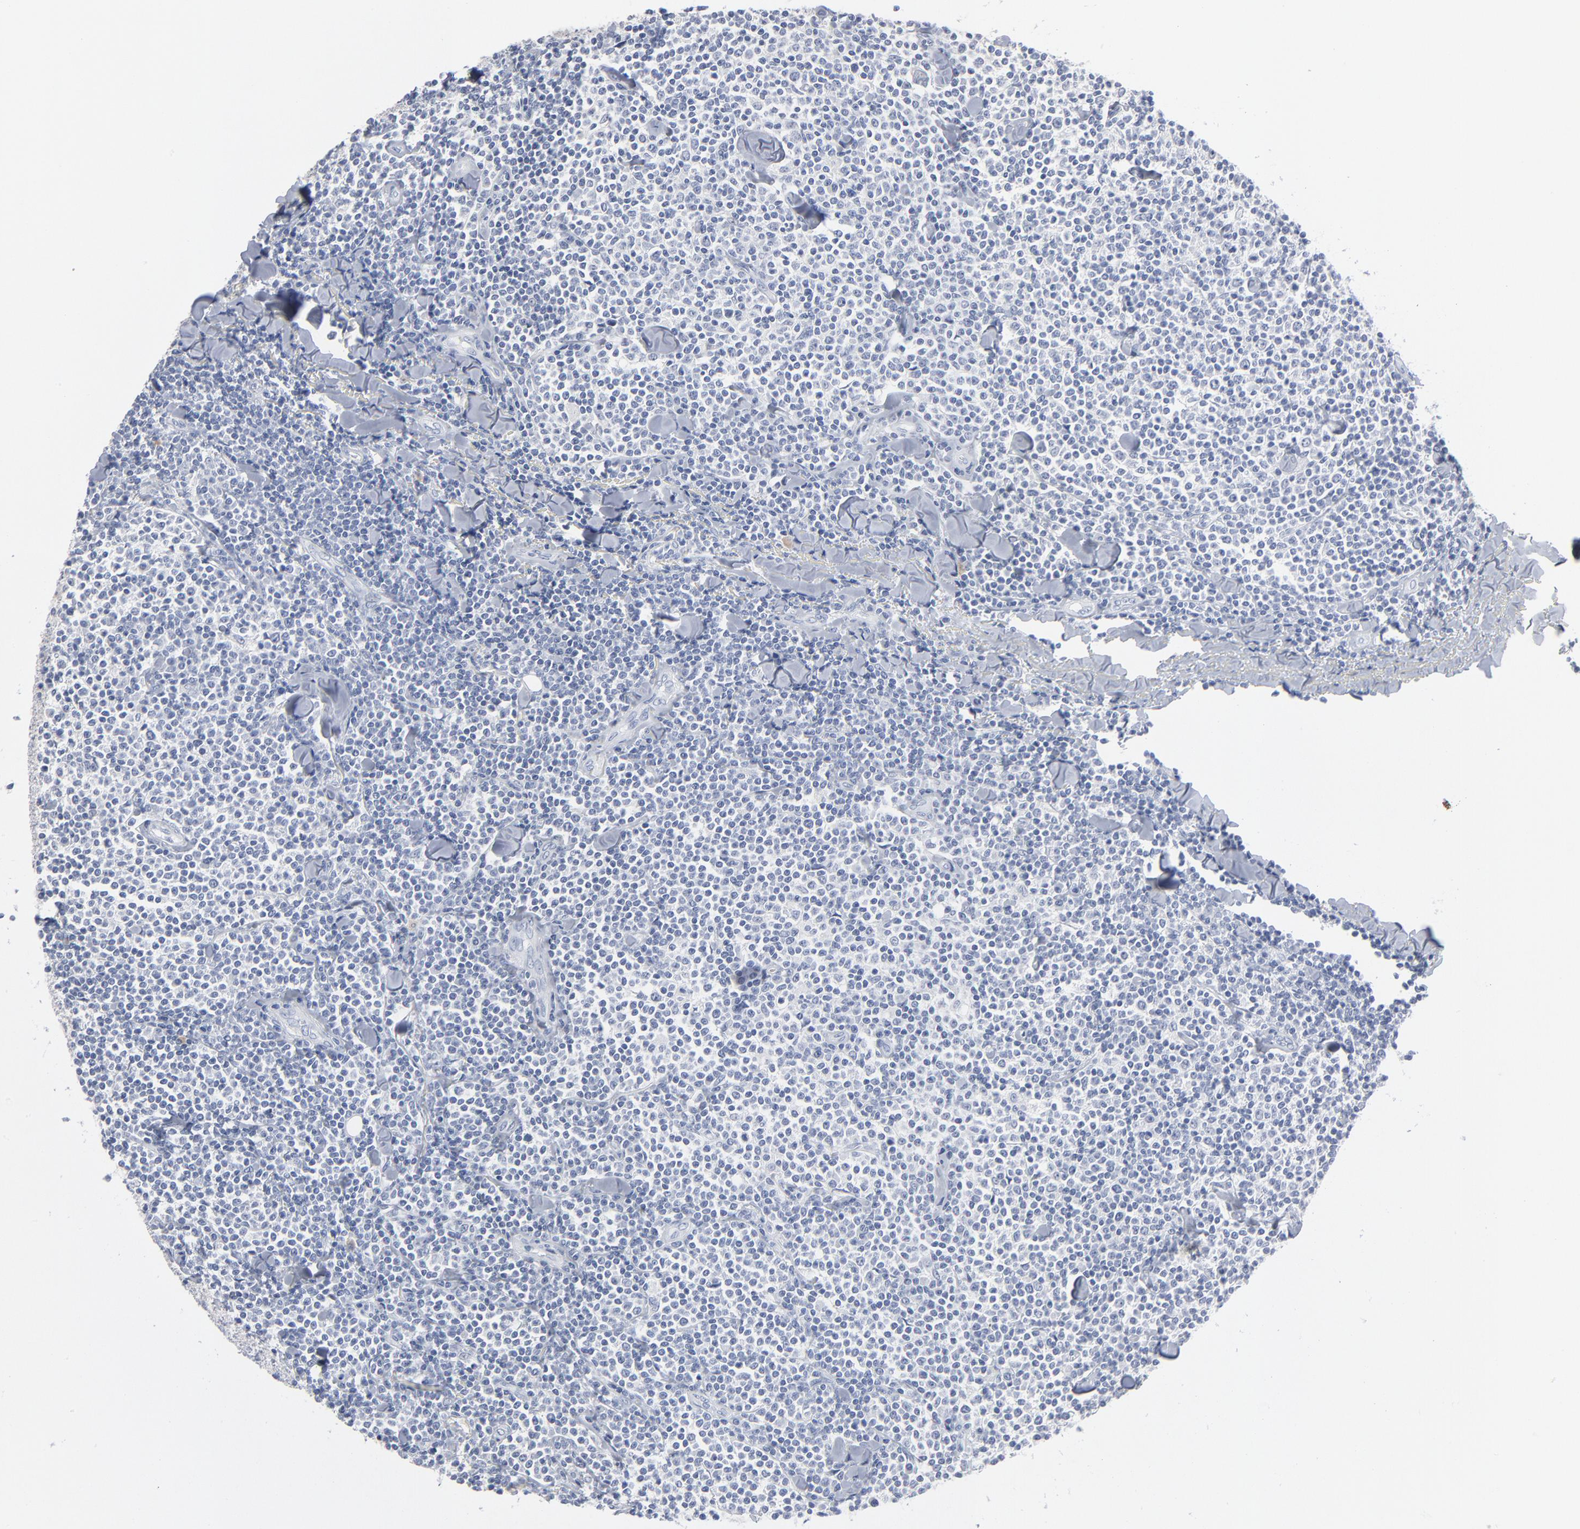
{"staining": {"intensity": "negative", "quantity": "none", "location": "none"}, "tissue": "lymphoma", "cell_type": "Tumor cells", "image_type": "cancer", "snomed": [{"axis": "morphology", "description": "Malignant lymphoma, non-Hodgkin's type, Low grade"}, {"axis": "topography", "description": "Soft tissue"}], "caption": "A photomicrograph of human lymphoma is negative for staining in tumor cells.", "gene": "PAGE1", "patient": {"sex": "male", "age": 92}}